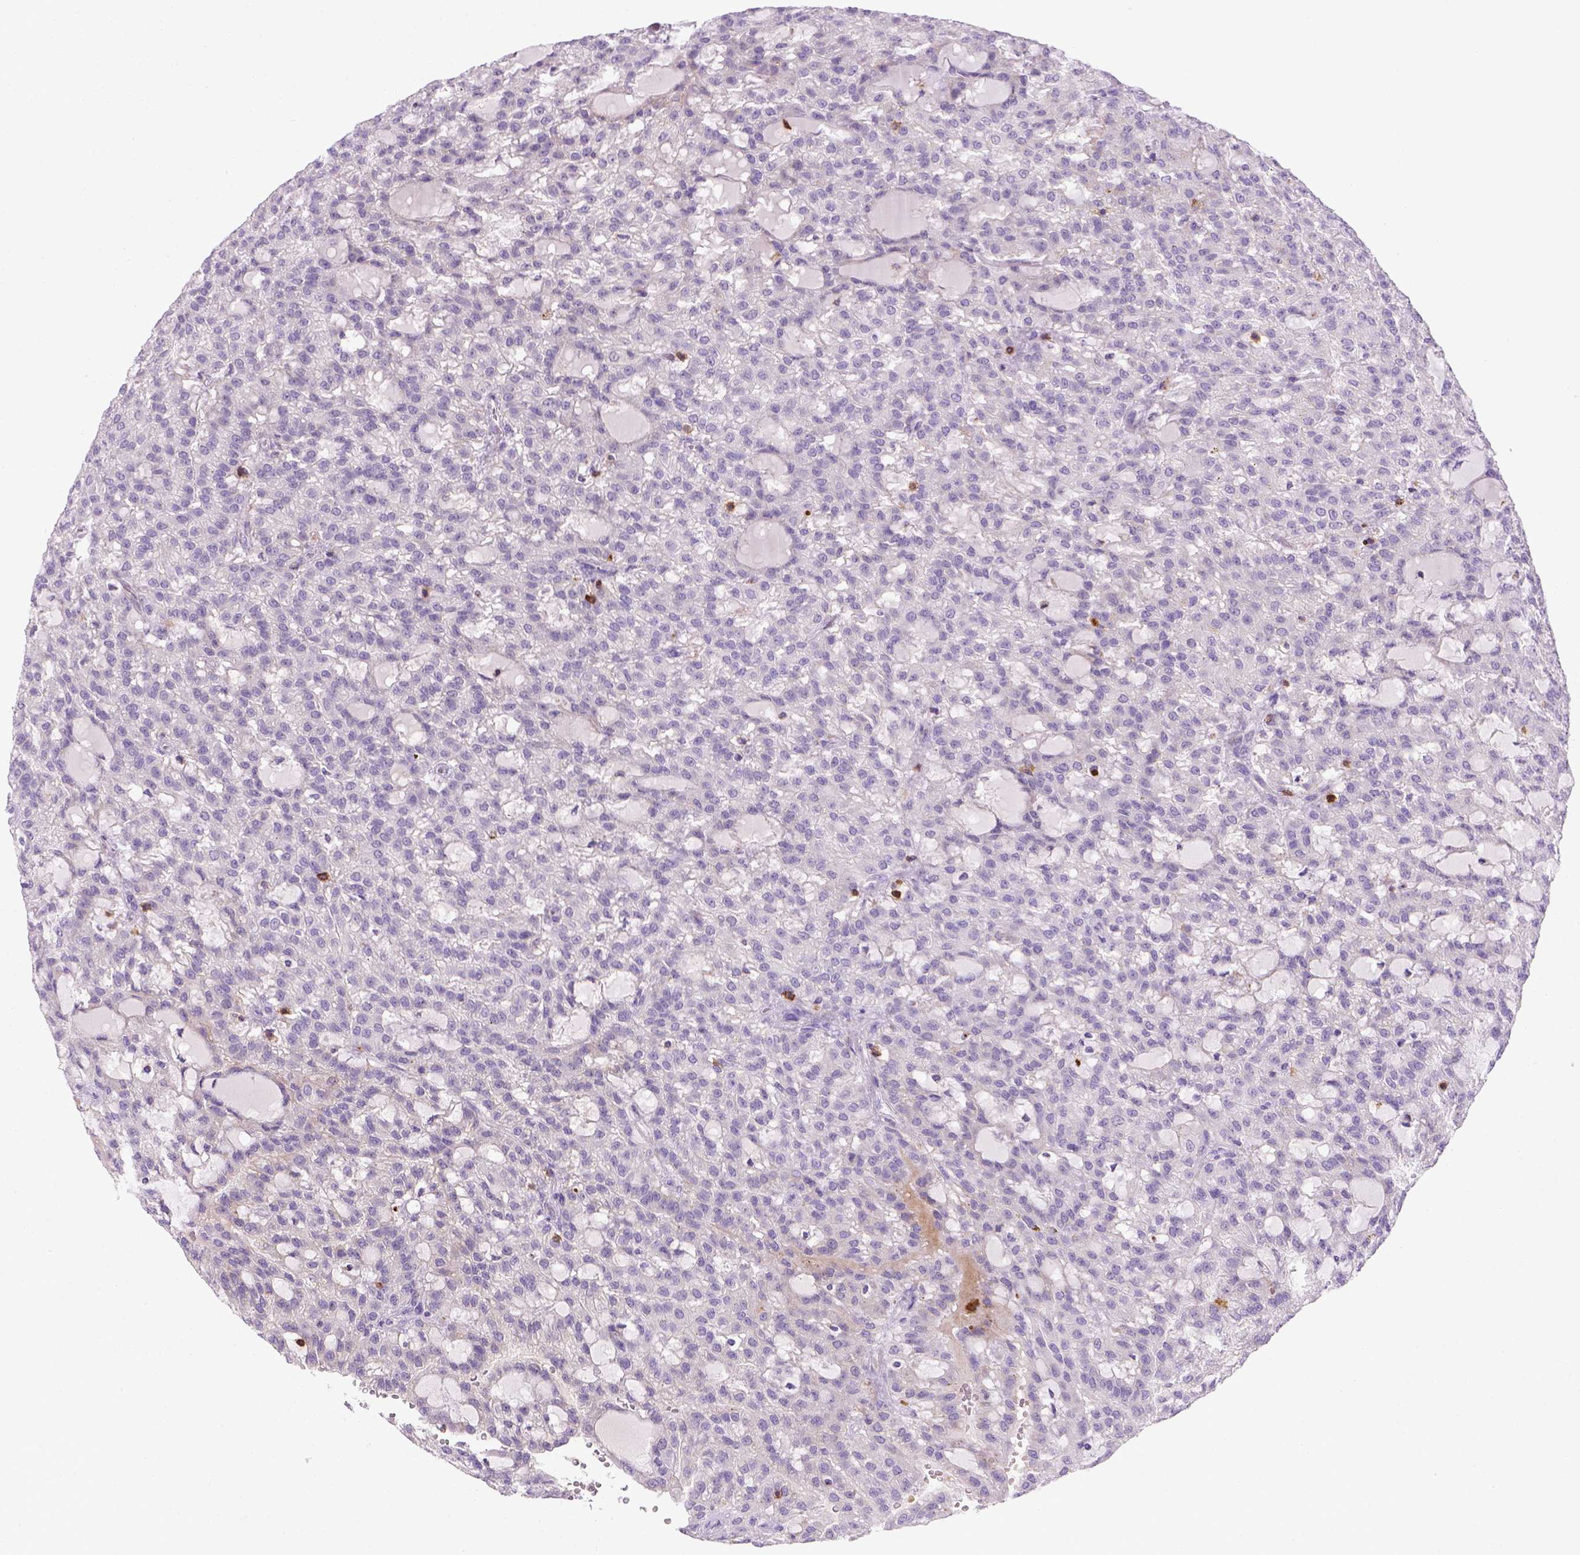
{"staining": {"intensity": "negative", "quantity": "none", "location": "none"}, "tissue": "renal cancer", "cell_type": "Tumor cells", "image_type": "cancer", "snomed": [{"axis": "morphology", "description": "Adenocarcinoma, NOS"}, {"axis": "topography", "description": "Kidney"}], "caption": "IHC image of neoplastic tissue: renal adenocarcinoma stained with DAB displays no significant protein expression in tumor cells.", "gene": "CD3E", "patient": {"sex": "male", "age": 63}}